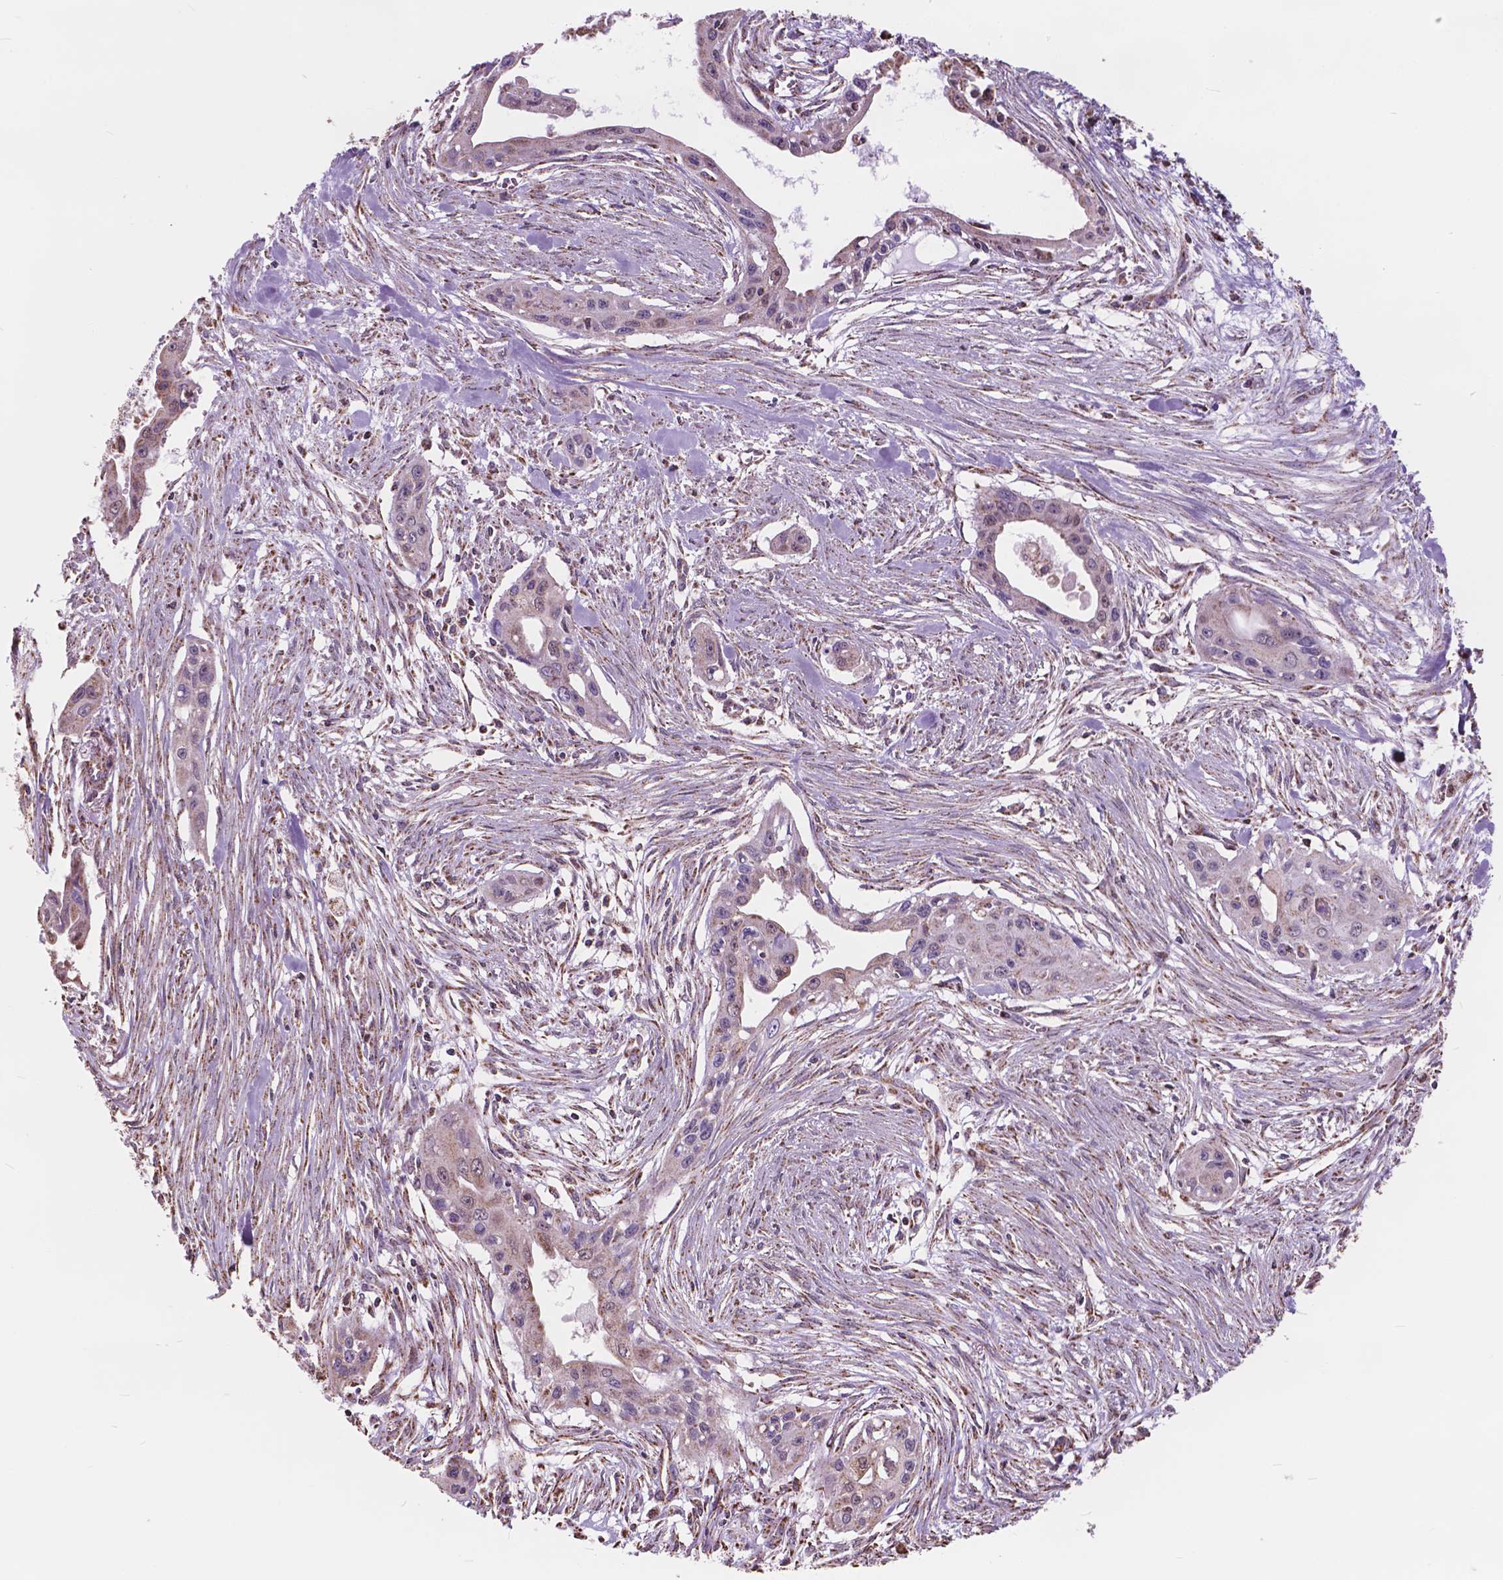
{"staining": {"intensity": "weak", "quantity": "25%-75%", "location": "cytoplasmic/membranous,nuclear"}, "tissue": "pancreatic cancer", "cell_type": "Tumor cells", "image_type": "cancer", "snomed": [{"axis": "morphology", "description": "Adenocarcinoma, NOS"}, {"axis": "topography", "description": "Pancreas"}], "caption": "Pancreatic adenocarcinoma tissue reveals weak cytoplasmic/membranous and nuclear positivity in about 25%-75% of tumor cells, visualized by immunohistochemistry. (Brightfield microscopy of DAB IHC at high magnification).", "gene": "SCOC", "patient": {"sex": "male", "age": 60}}